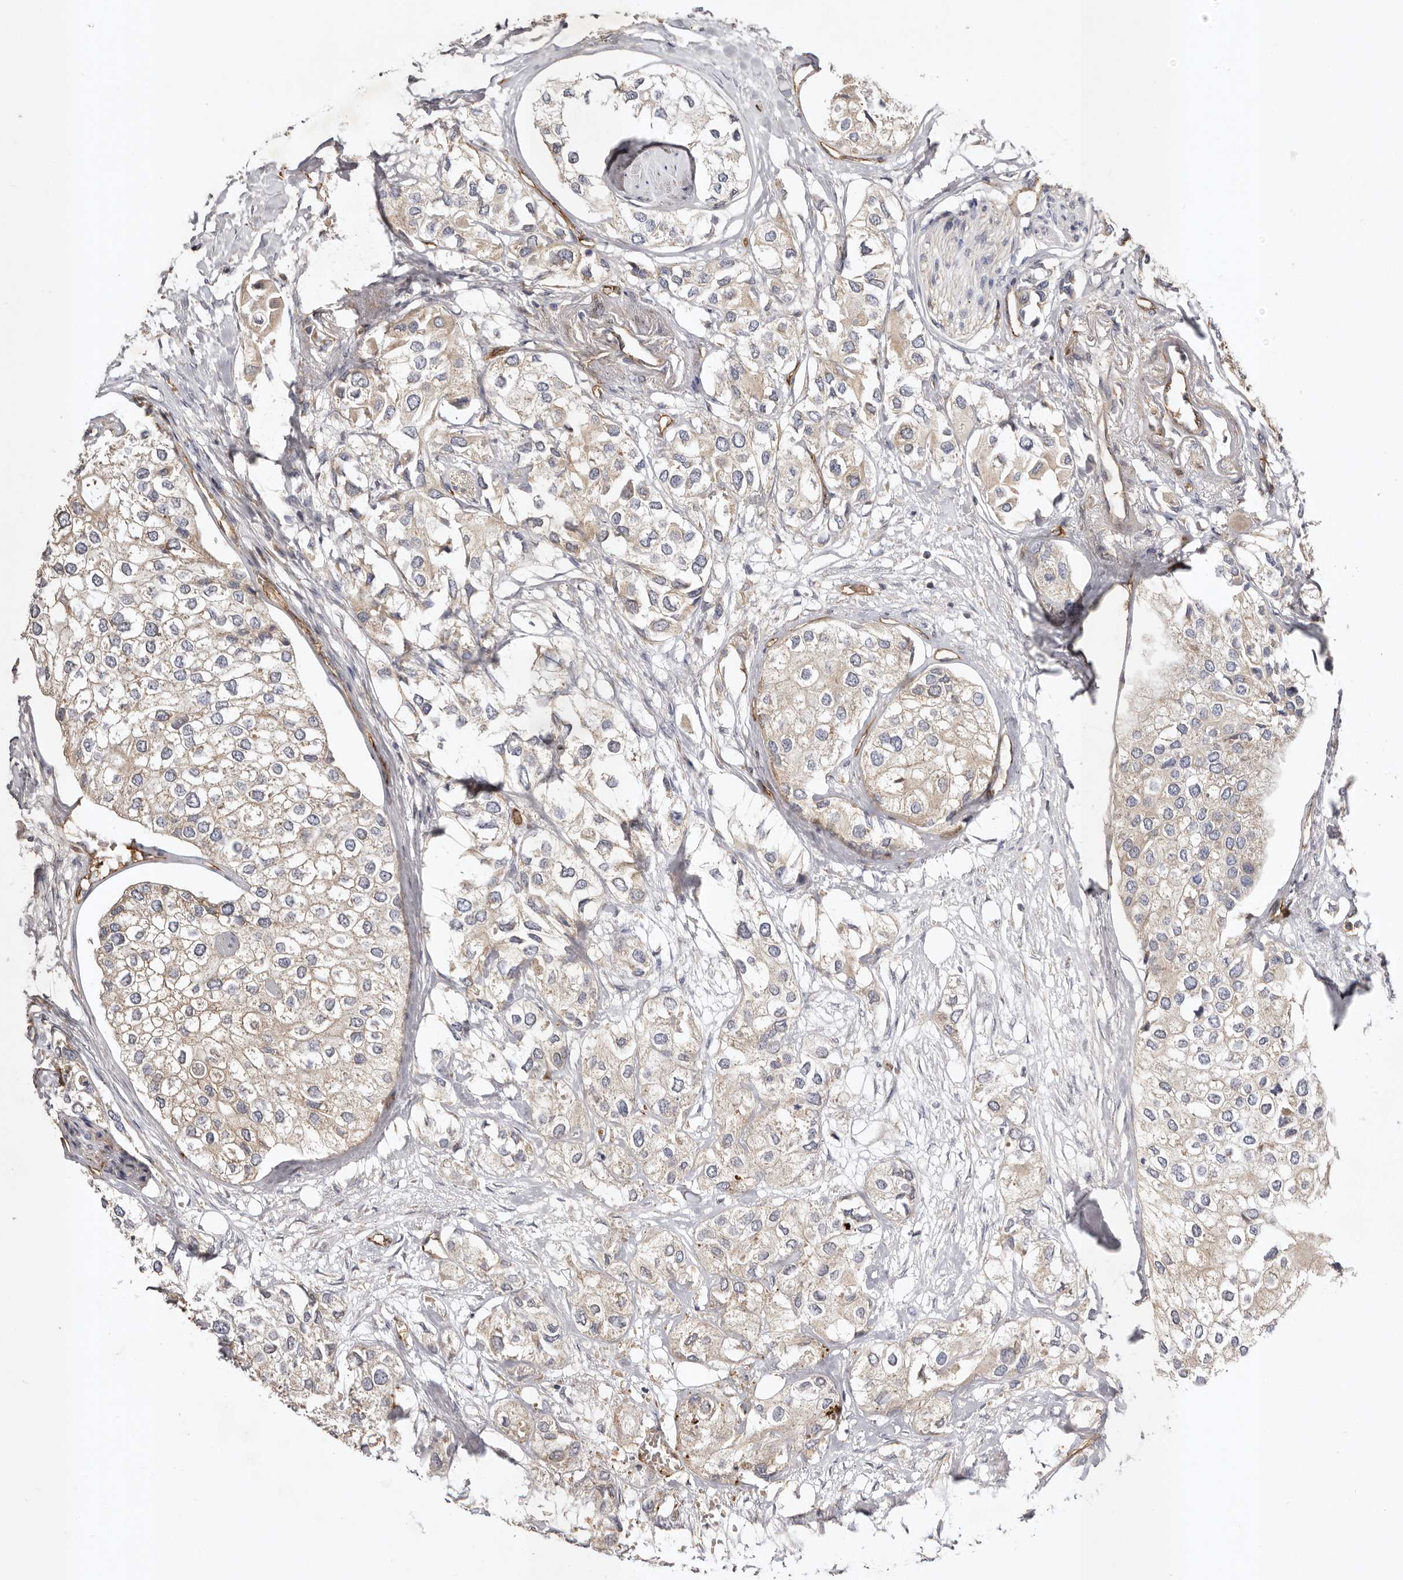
{"staining": {"intensity": "weak", "quantity": "<25%", "location": "cytoplasmic/membranous"}, "tissue": "urothelial cancer", "cell_type": "Tumor cells", "image_type": "cancer", "snomed": [{"axis": "morphology", "description": "Urothelial carcinoma, High grade"}, {"axis": "topography", "description": "Urinary bladder"}], "caption": "IHC of high-grade urothelial carcinoma exhibits no staining in tumor cells. (DAB (3,3'-diaminobenzidine) immunohistochemistry with hematoxylin counter stain).", "gene": "ADAMTS9", "patient": {"sex": "male", "age": 64}}